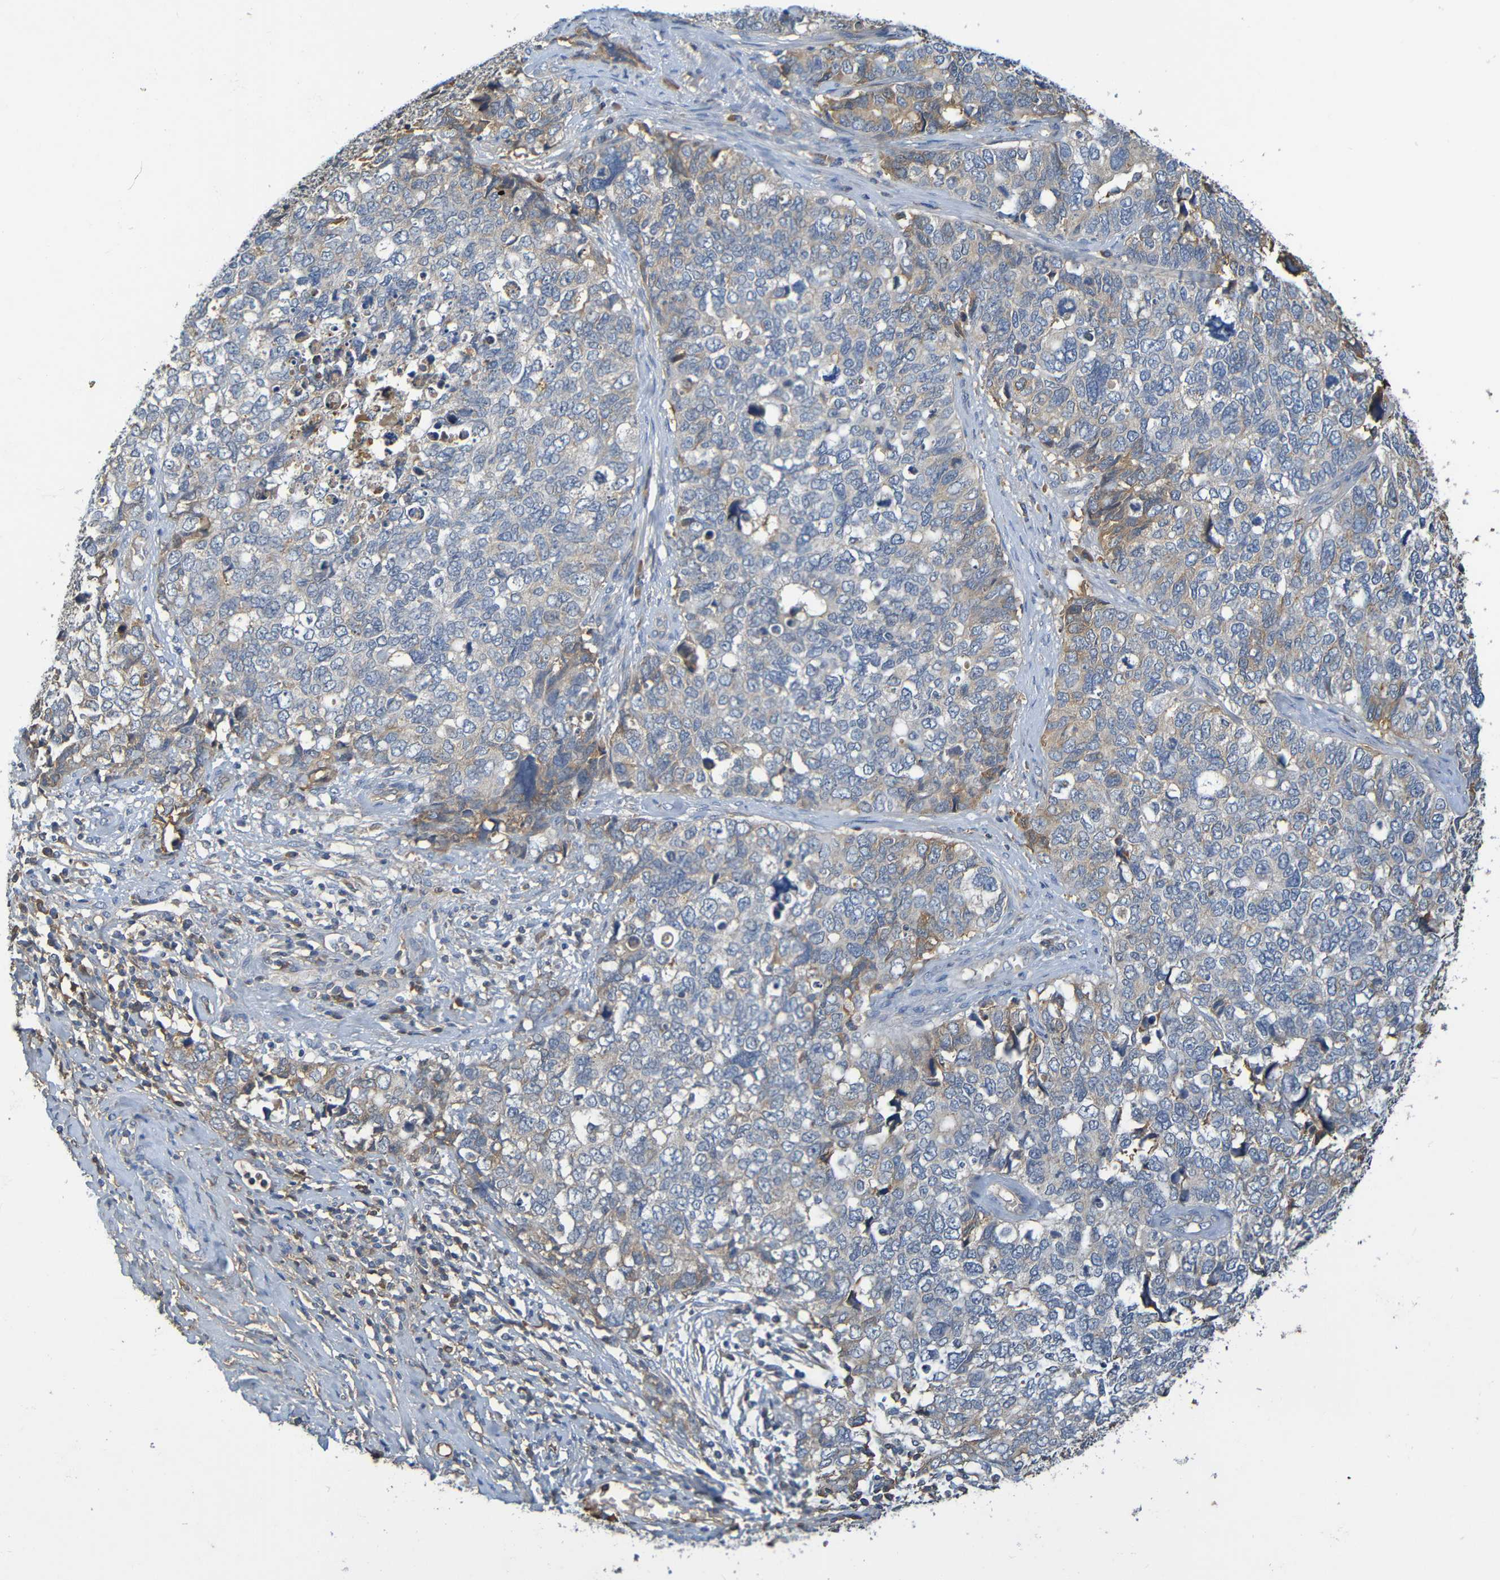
{"staining": {"intensity": "moderate", "quantity": "<25%", "location": "cytoplasmic/membranous"}, "tissue": "cervical cancer", "cell_type": "Tumor cells", "image_type": "cancer", "snomed": [{"axis": "morphology", "description": "Squamous cell carcinoma, NOS"}, {"axis": "topography", "description": "Cervix"}], "caption": "Moderate cytoplasmic/membranous expression for a protein is seen in about <25% of tumor cells of cervical squamous cell carcinoma using IHC.", "gene": "C1QA", "patient": {"sex": "female", "age": 63}}